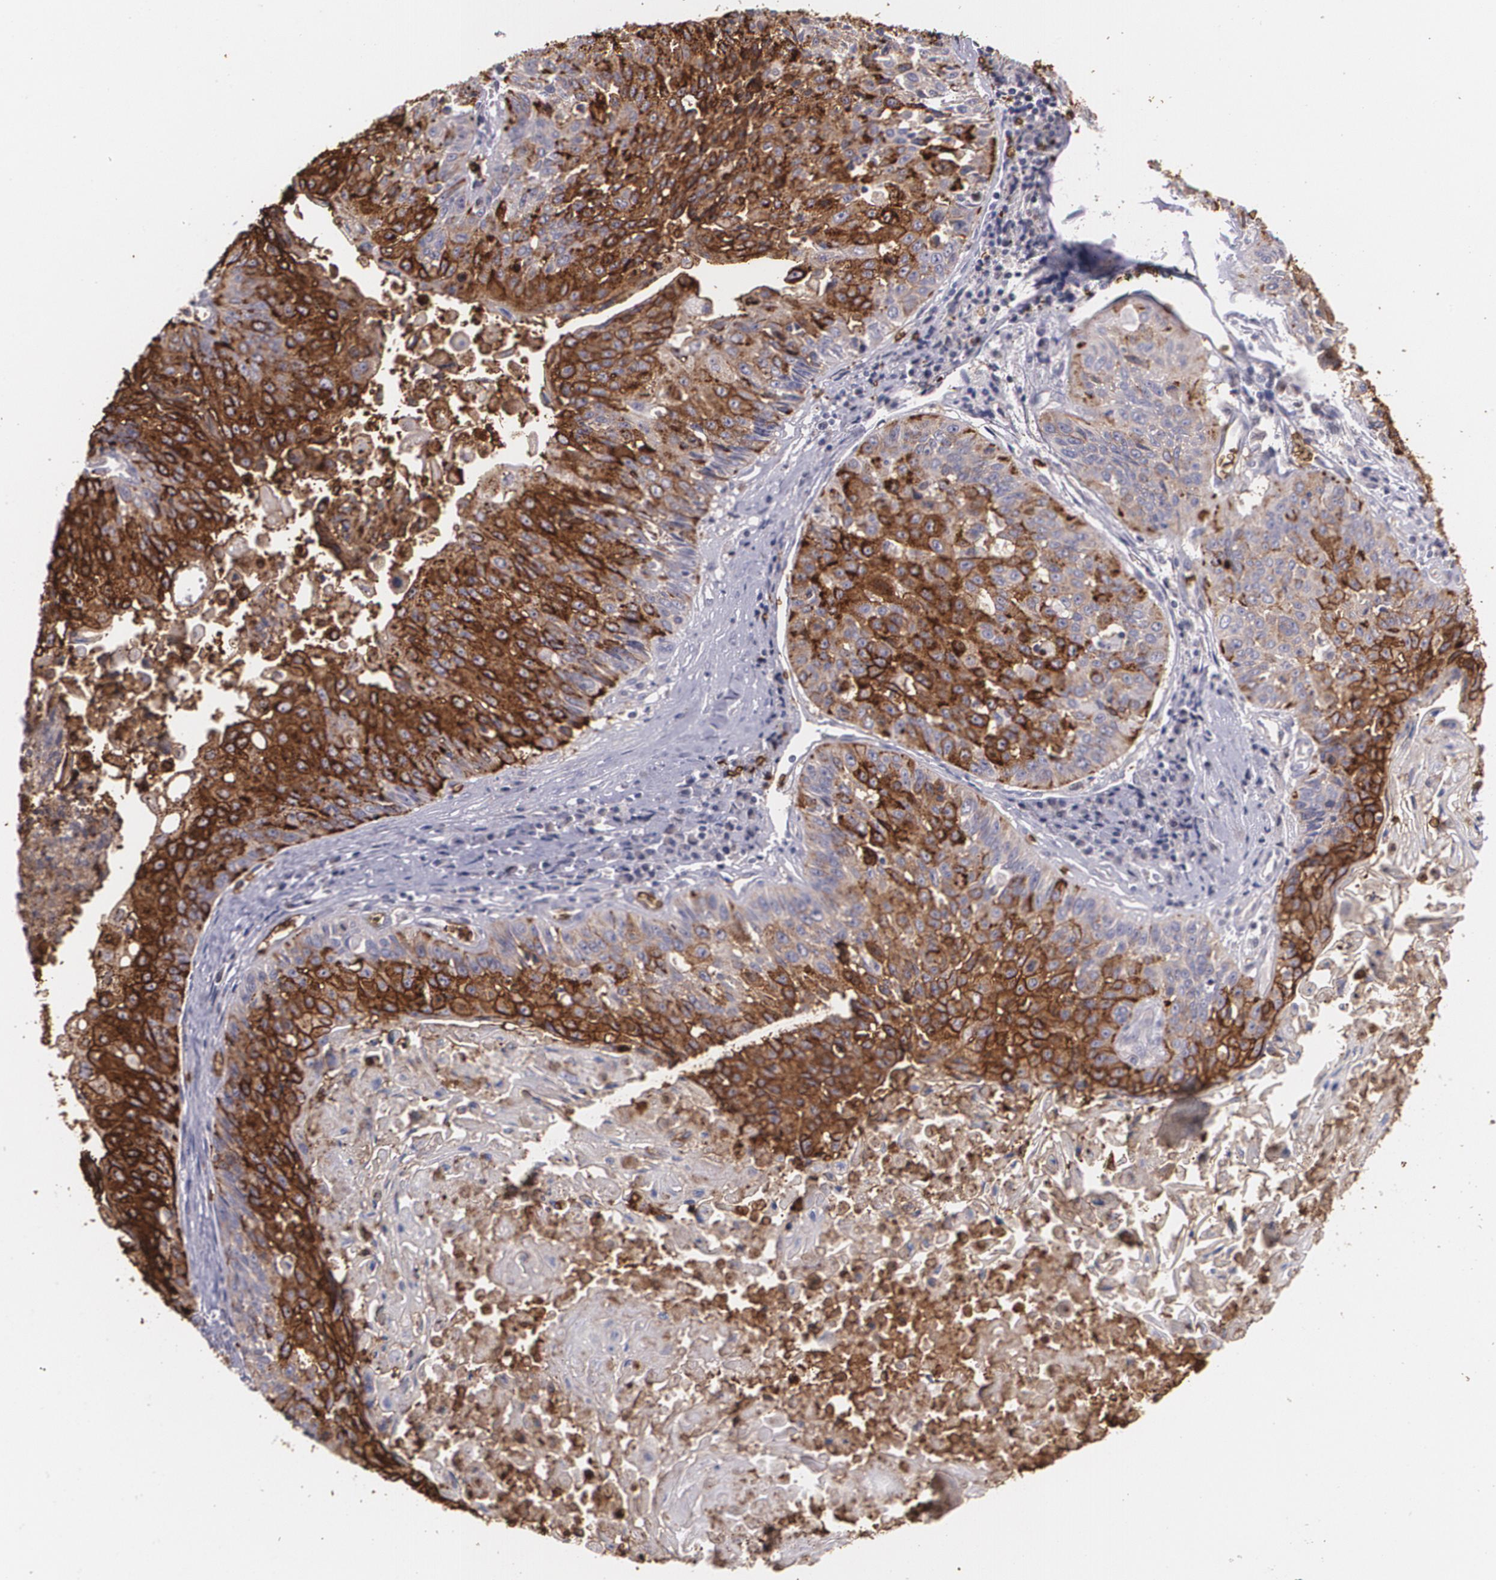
{"staining": {"intensity": "strong", "quantity": ">75%", "location": "cytoplasmic/membranous"}, "tissue": "lung cancer", "cell_type": "Tumor cells", "image_type": "cancer", "snomed": [{"axis": "morphology", "description": "Adenocarcinoma, NOS"}, {"axis": "topography", "description": "Lung"}], "caption": "High-power microscopy captured an IHC micrograph of adenocarcinoma (lung), revealing strong cytoplasmic/membranous staining in about >75% of tumor cells.", "gene": "SLC2A1", "patient": {"sex": "male", "age": 60}}